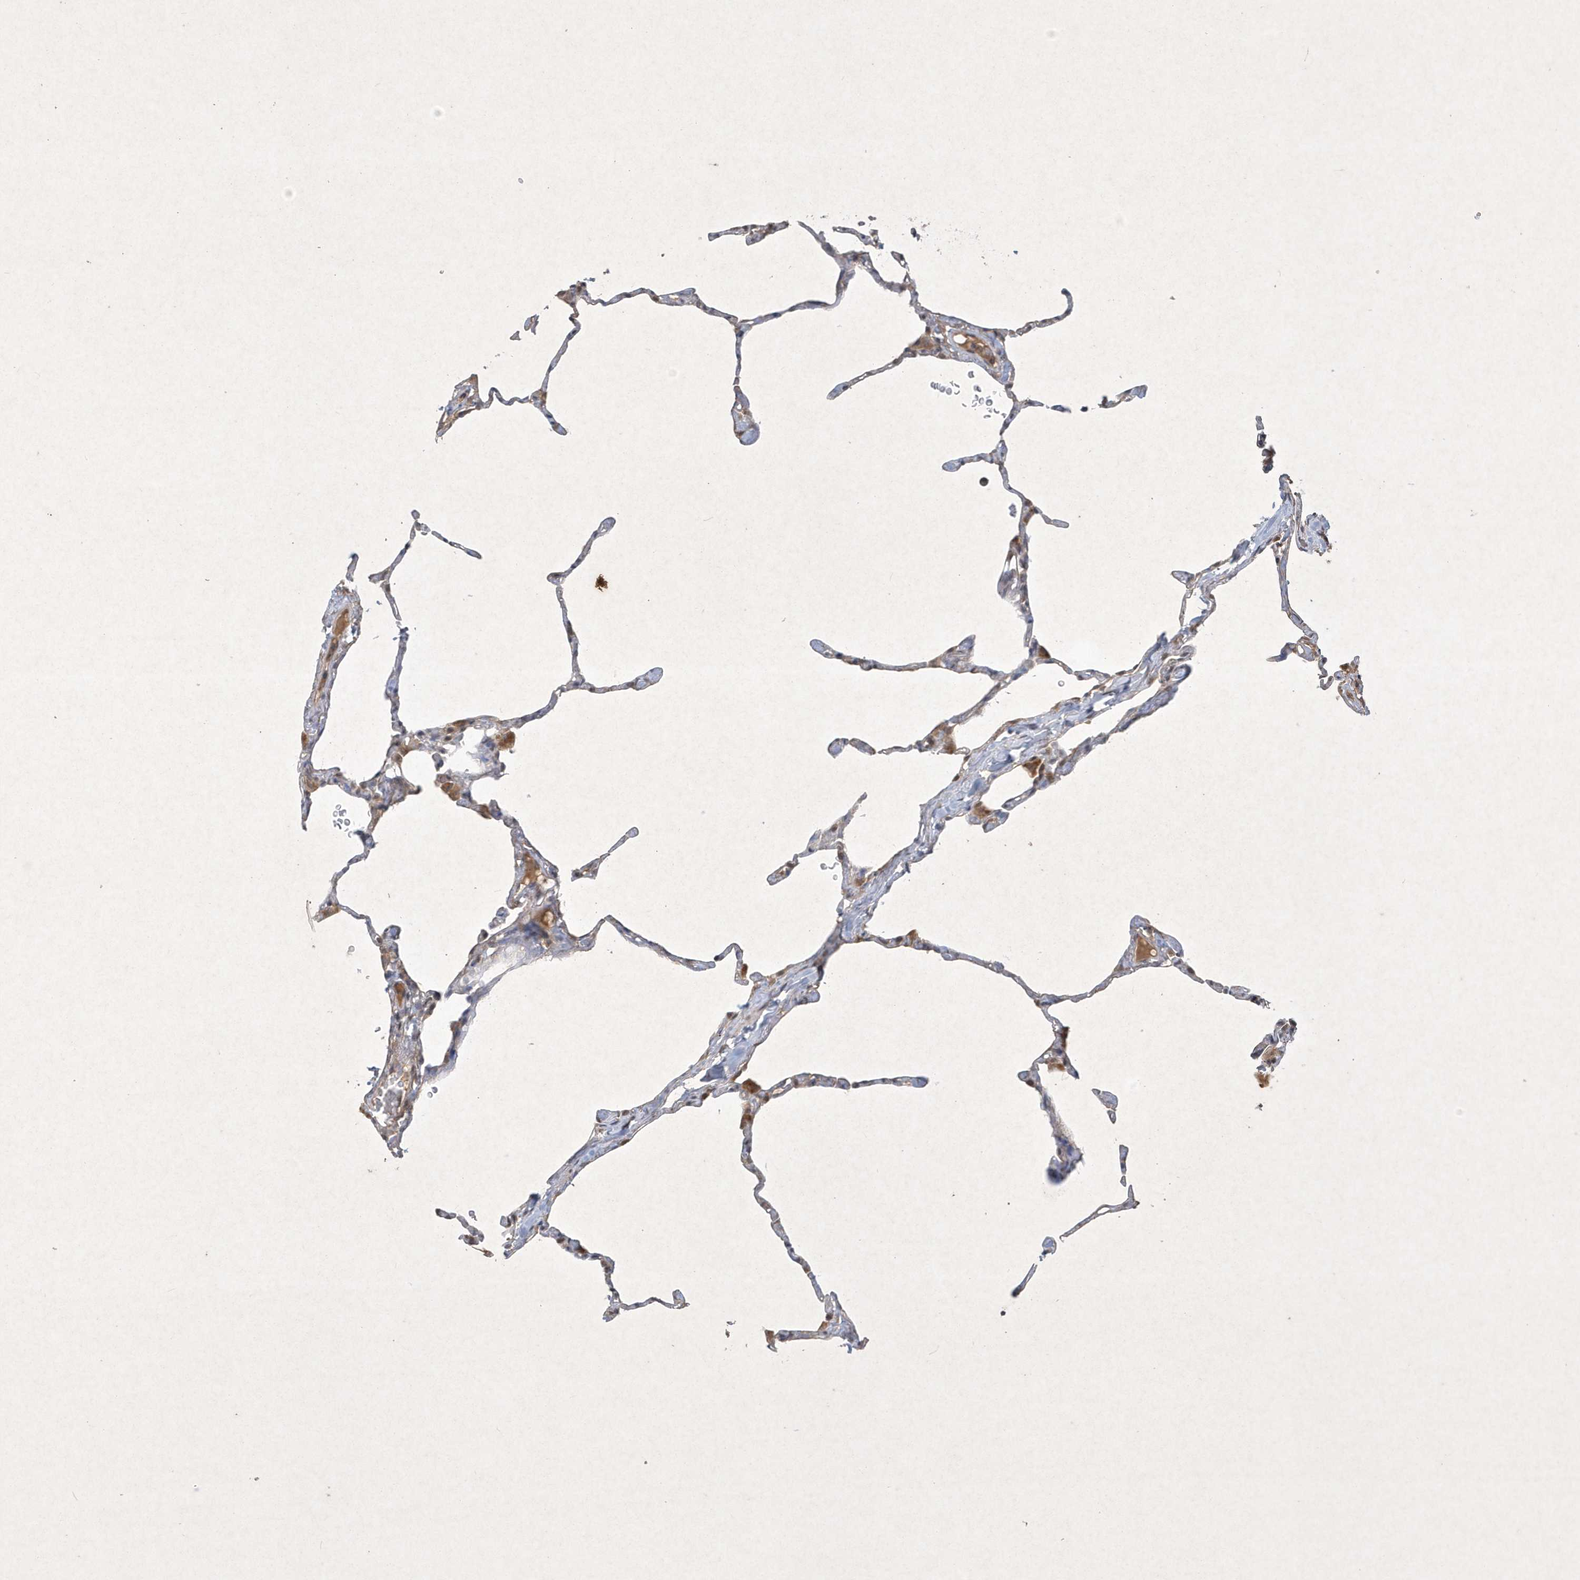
{"staining": {"intensity": "weak", "quantity": "<25%", "location": "cytoplasmic/membranous"}, "tissue": "lung", "cell_type": "Alveolar cells", "image_type": "normal", "snomed": [{"axis": "morphology", "description": "Normal tissue, NOS"}, {"axis": "topography", "description": "Lung"}], "caption": "Immunohistochemical staining of normal lung displays no significant staining in alveolar cells. (IHC, brightfield microscopy, high magnification).", "gene": "AKR7A2", "patient": {"sex": "male", "age": 65}}